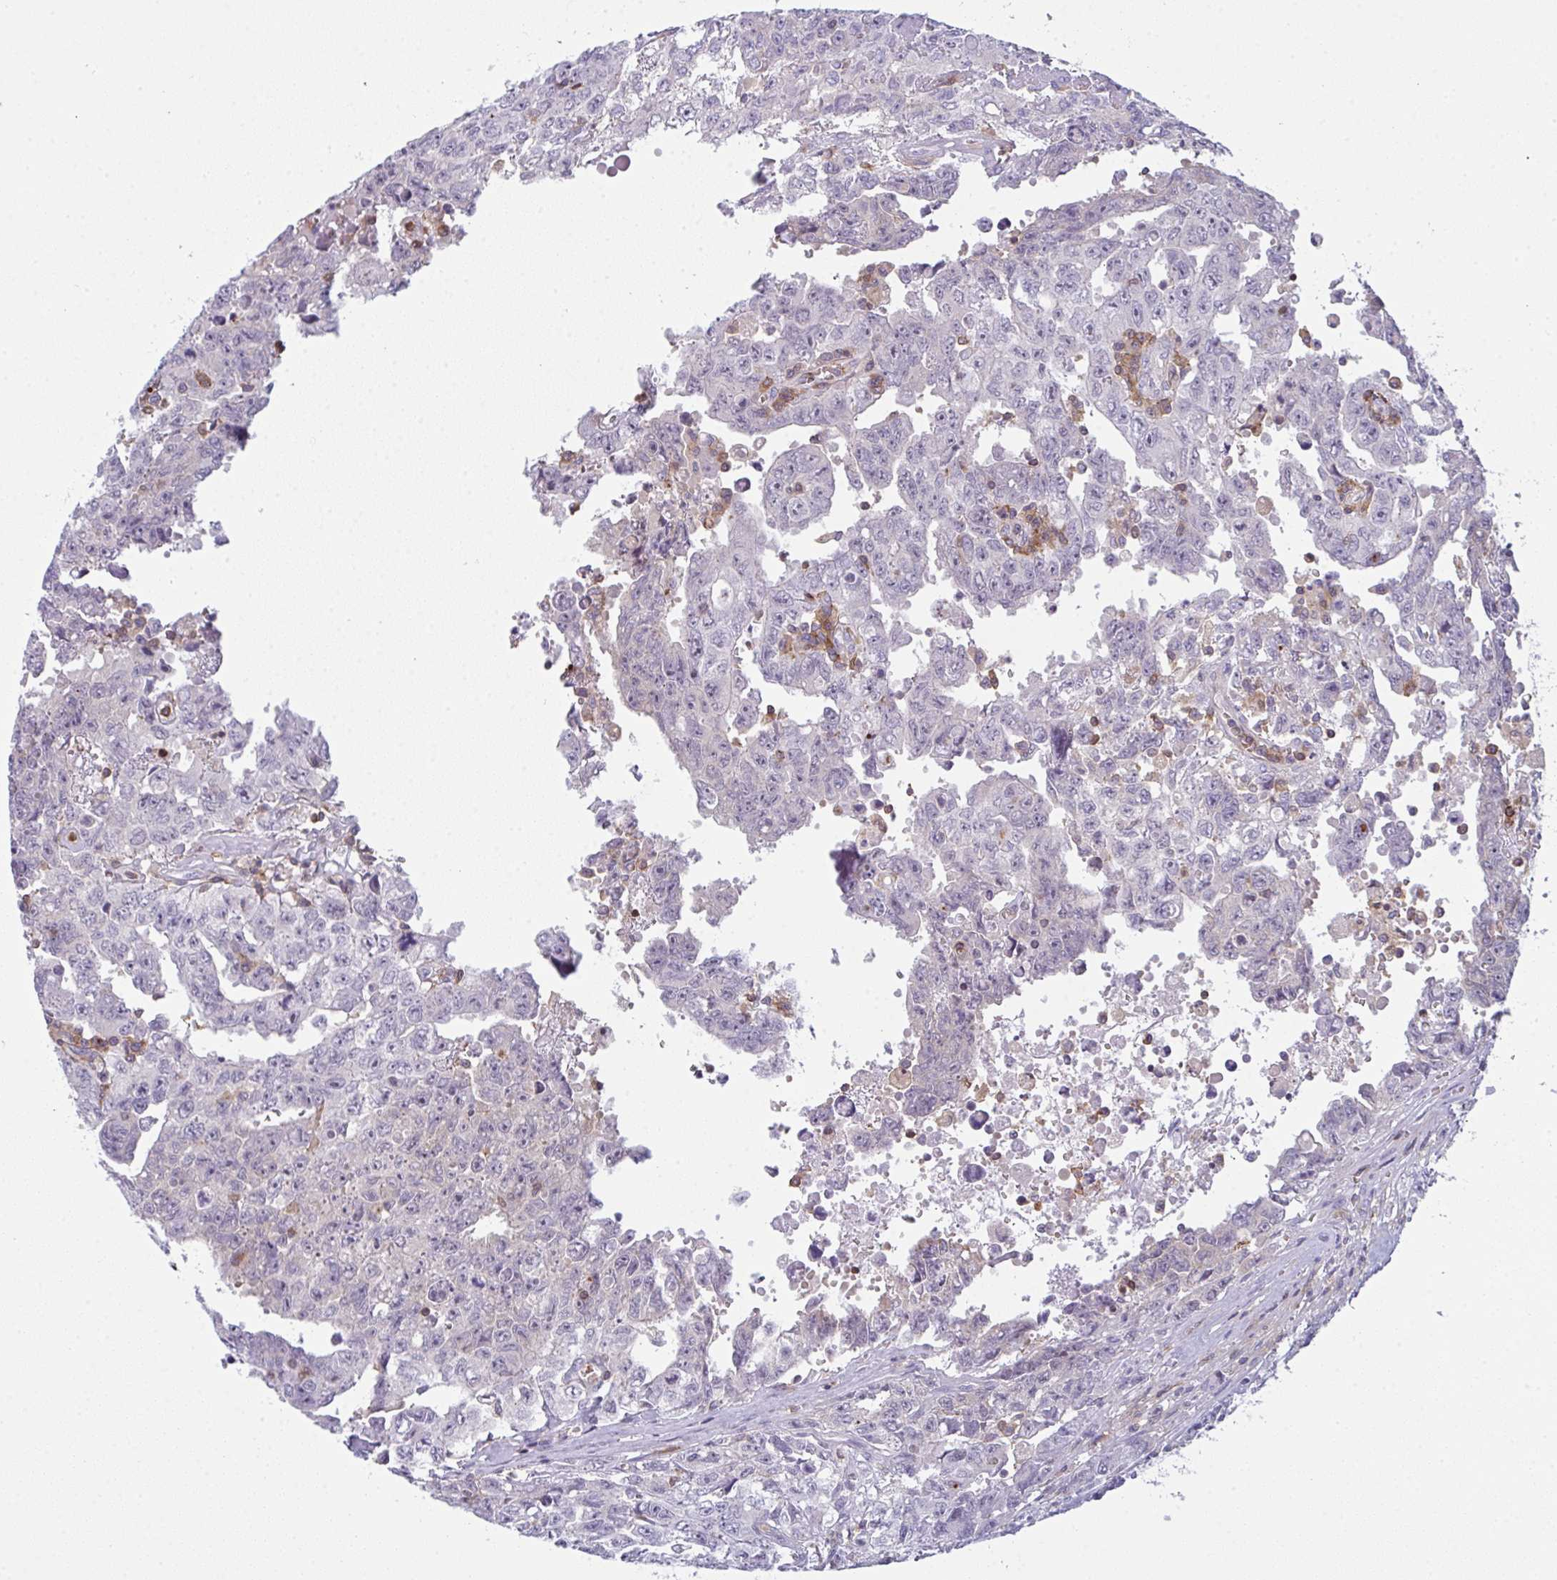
{"staining": {"intensity": "negative", "quantity": "none", "location": "none"}, "tissue": "testis cancer", "cell_type": "Tumor cells", "image_type": "cancer", "snomed": [{"axis": "morphology", "description": "Carcinoma, Embryonal, NOS"}, {"axis": "topography", "description": "Testis"}], "caption": "Immunohistochemical staining of human testis cancer (embryonal carcinoma) shows no significant staining in tumor cells. Brightfield microscopy of IHC stained with DAB (3,3'-diaminobenzidine) (brown) and hematoxylin (blue), captured at high magnification.", "gene": "CD80", "patient": {"sex": "male", "age": 24}}